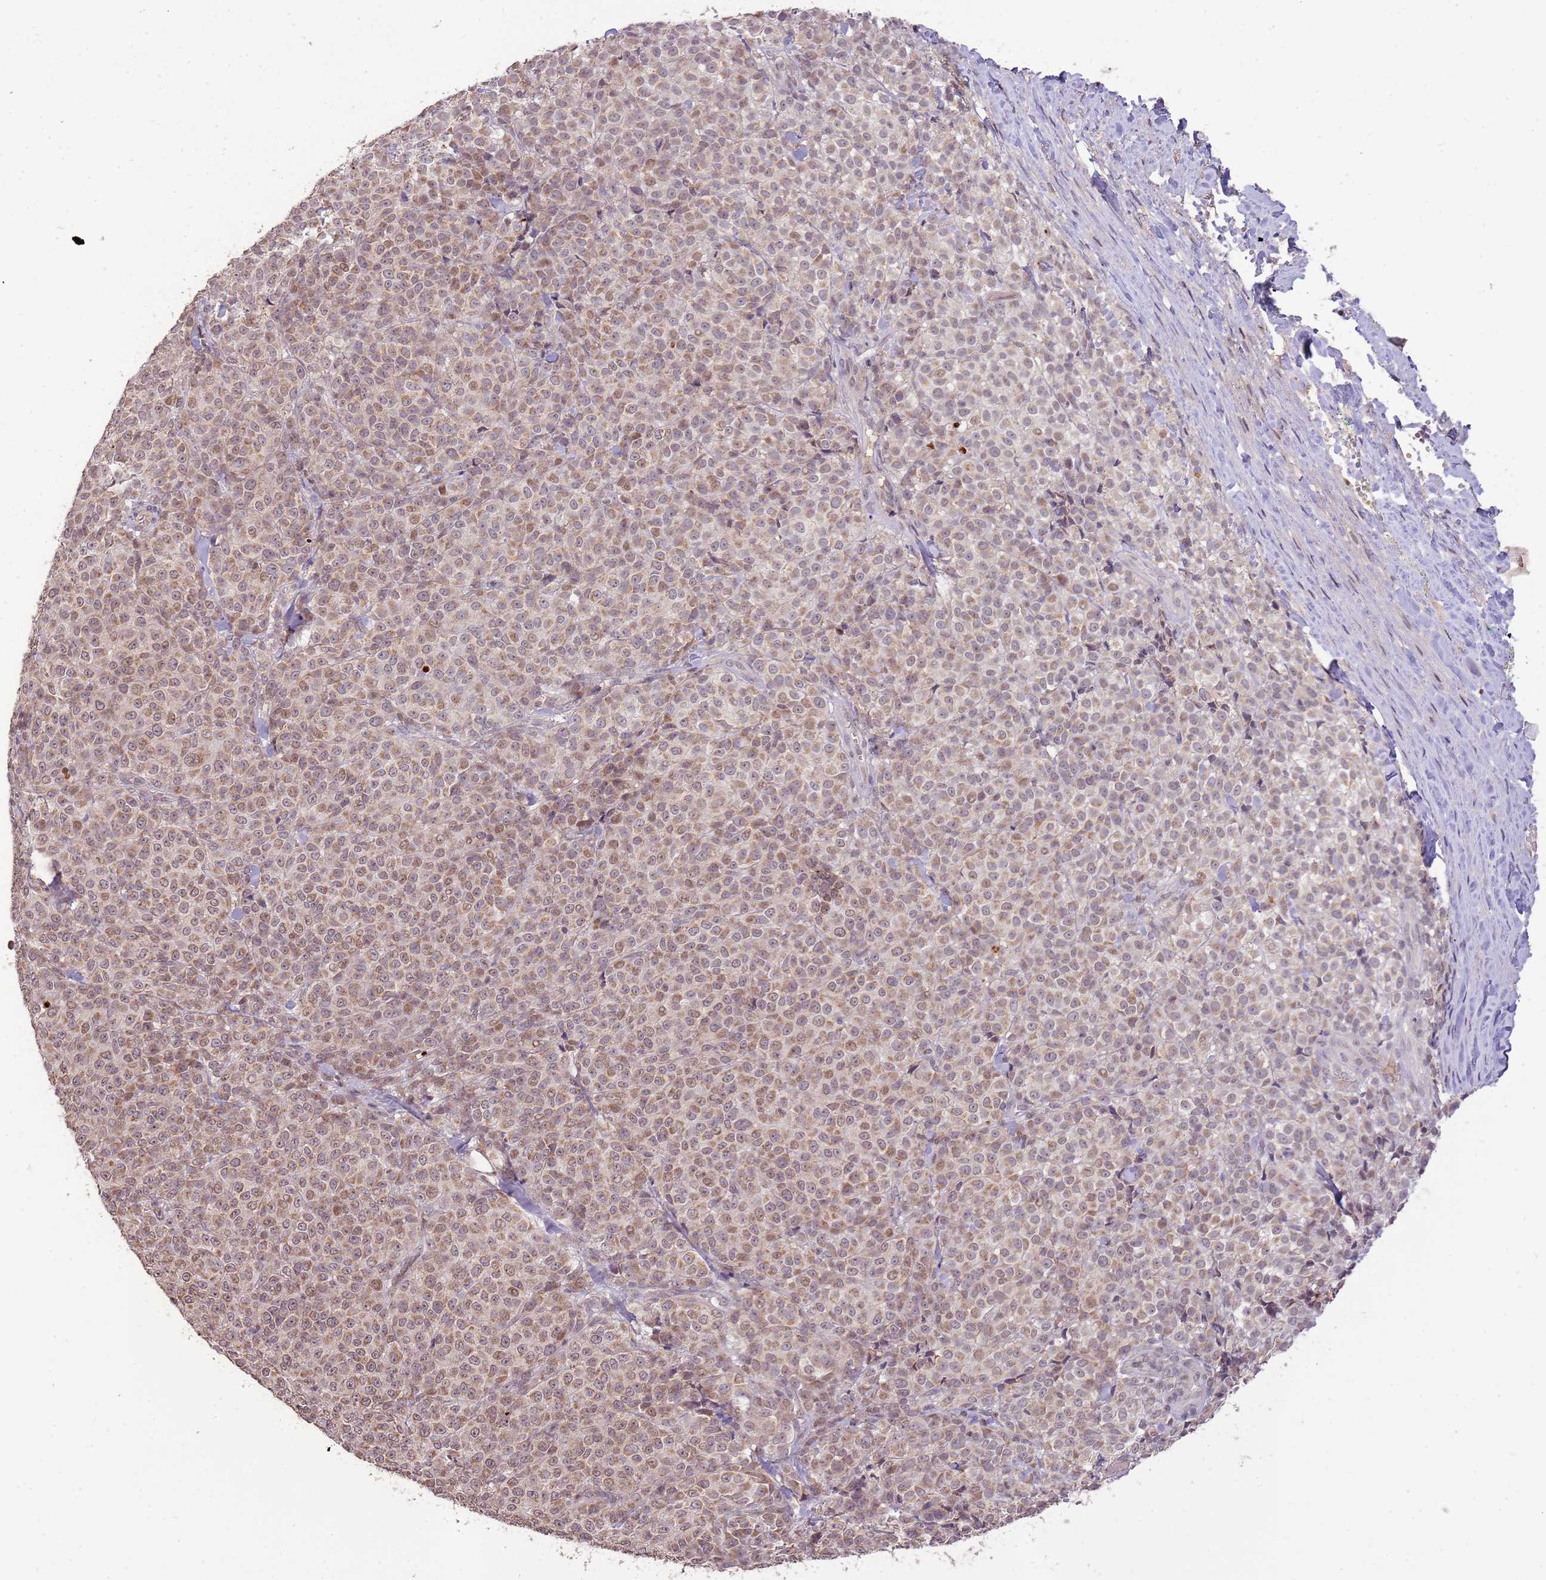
{"staining": {"intensity": "weak", "quantity": "25%-75%", "location": "cytoplasmic/membranous"}, "tissue": "melanoma", "cell_type": "Tumor cells", "image_type": "cancer", "snomed": [{"axis": "morphology", "description": "Normal tissue, NOS"}, {"axis": "morphology", "description": "Malignant melanoma, NOS"}, {"axis": "topography", "description": "Skin"}], "caption": "A micrograph showing weak cytoplasmic/membranous expression in approximately 25%-75% of tumor cells in melanoma, as visualized by brown immunohistochemical staining.", "gene": "SAMSN1", "patient": {"sex": "female", "age": 34}}